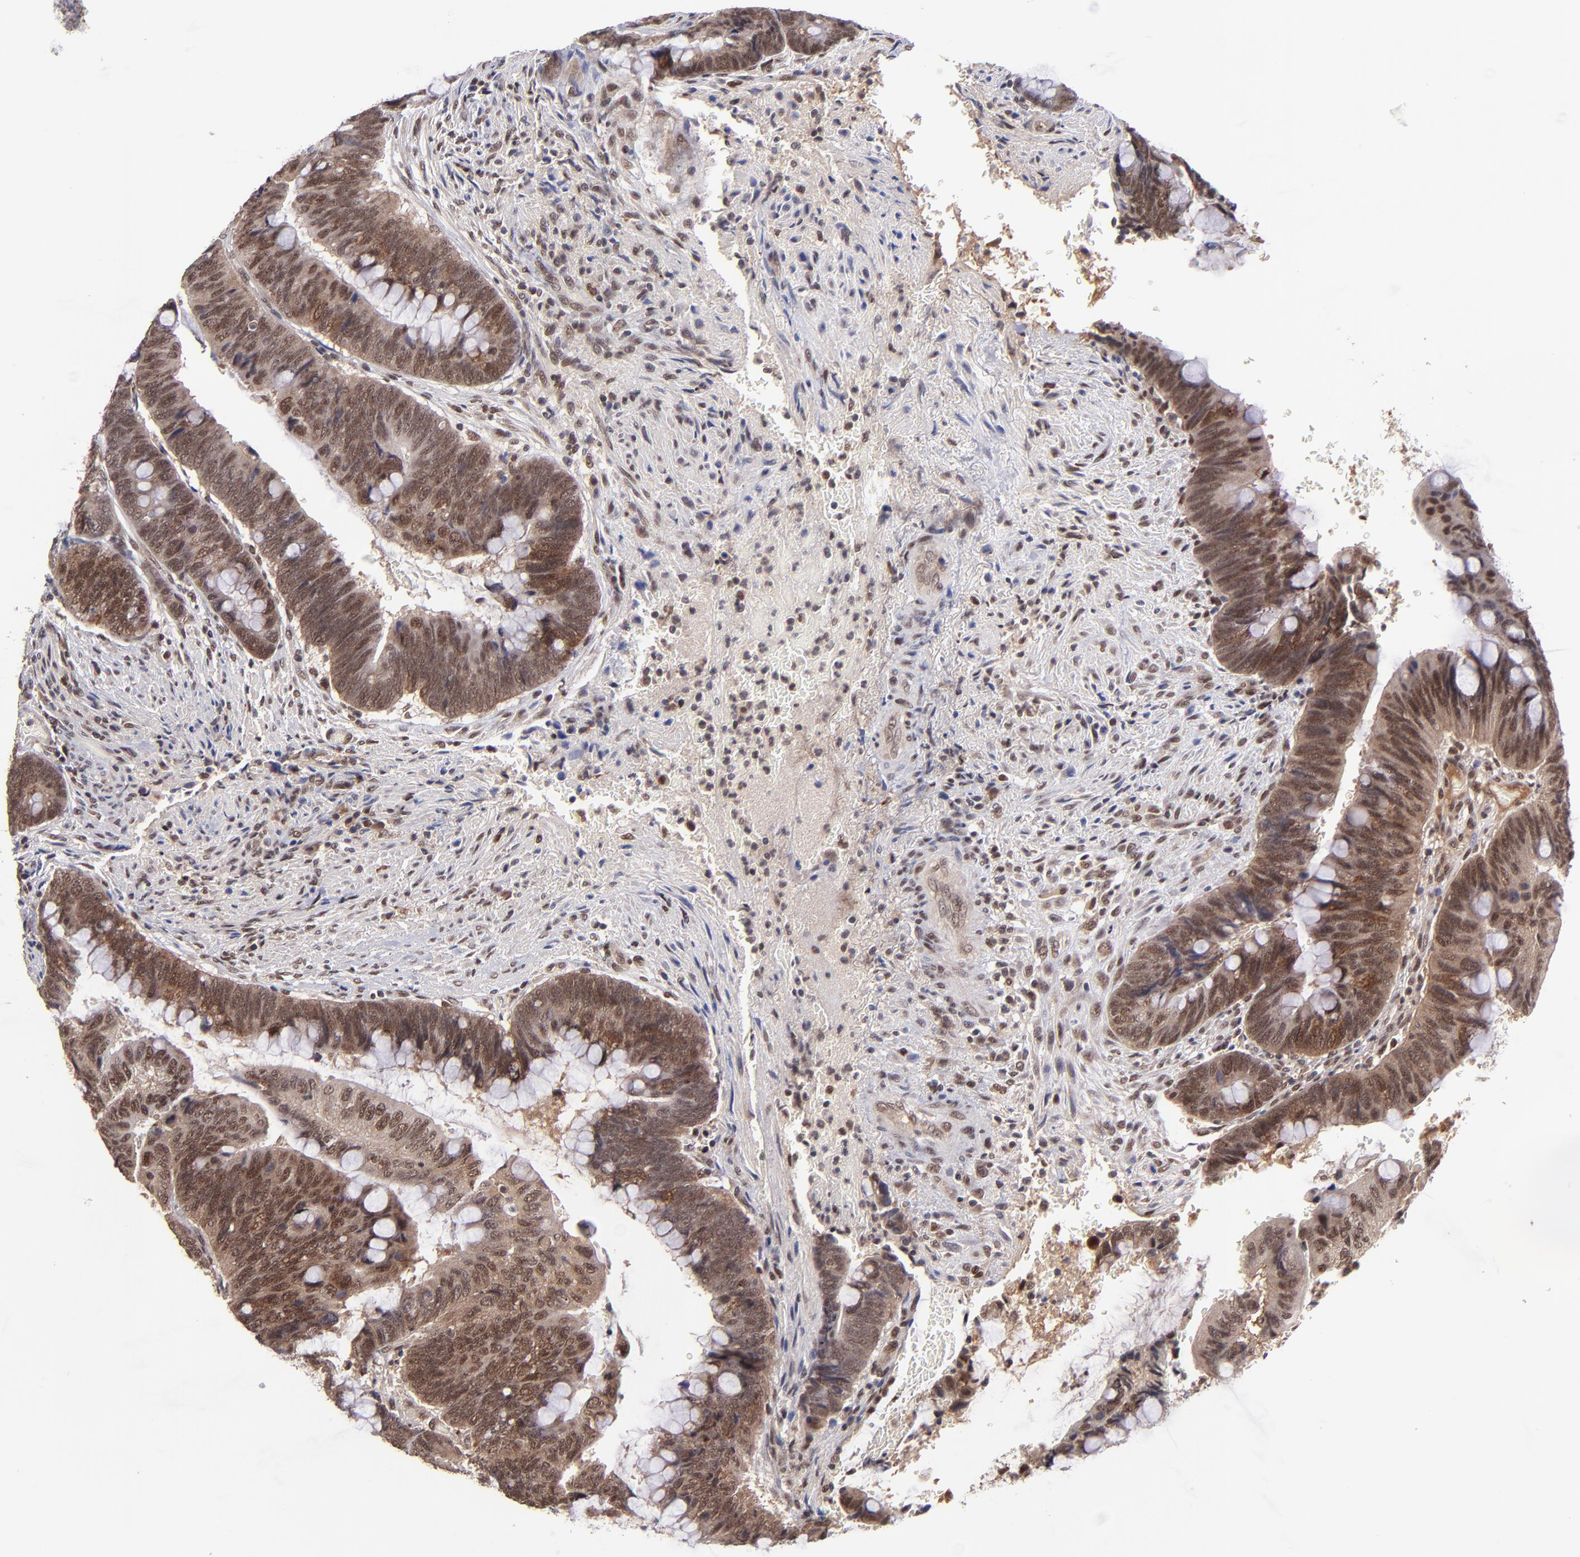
{"staining": {"intensity": "moderate", "quantity": ">75%", "location": "cytoplasmic/membranous,nuclear"}, "tissue": "colorectal cancer", "cell_type": "Tumor cells", "image_type": "cancer", "snomed": [{"axis": "morphology", "description": "Normal tissue, NOS"}, {"axis": "morphology", "description": "Adenocarcinoma, NOS"}, {"axis": "topography", "description": "Rectum"}], "caption": "Colorectal adenocarcinoma stained with DAB immunohistochemistry reveals medium levels of moderate cytoplasmic/membranous and nuclear expression in about >75% of tumor cells.", "gene": "EP300", "patient": {"sex": "male", "age": 92}}